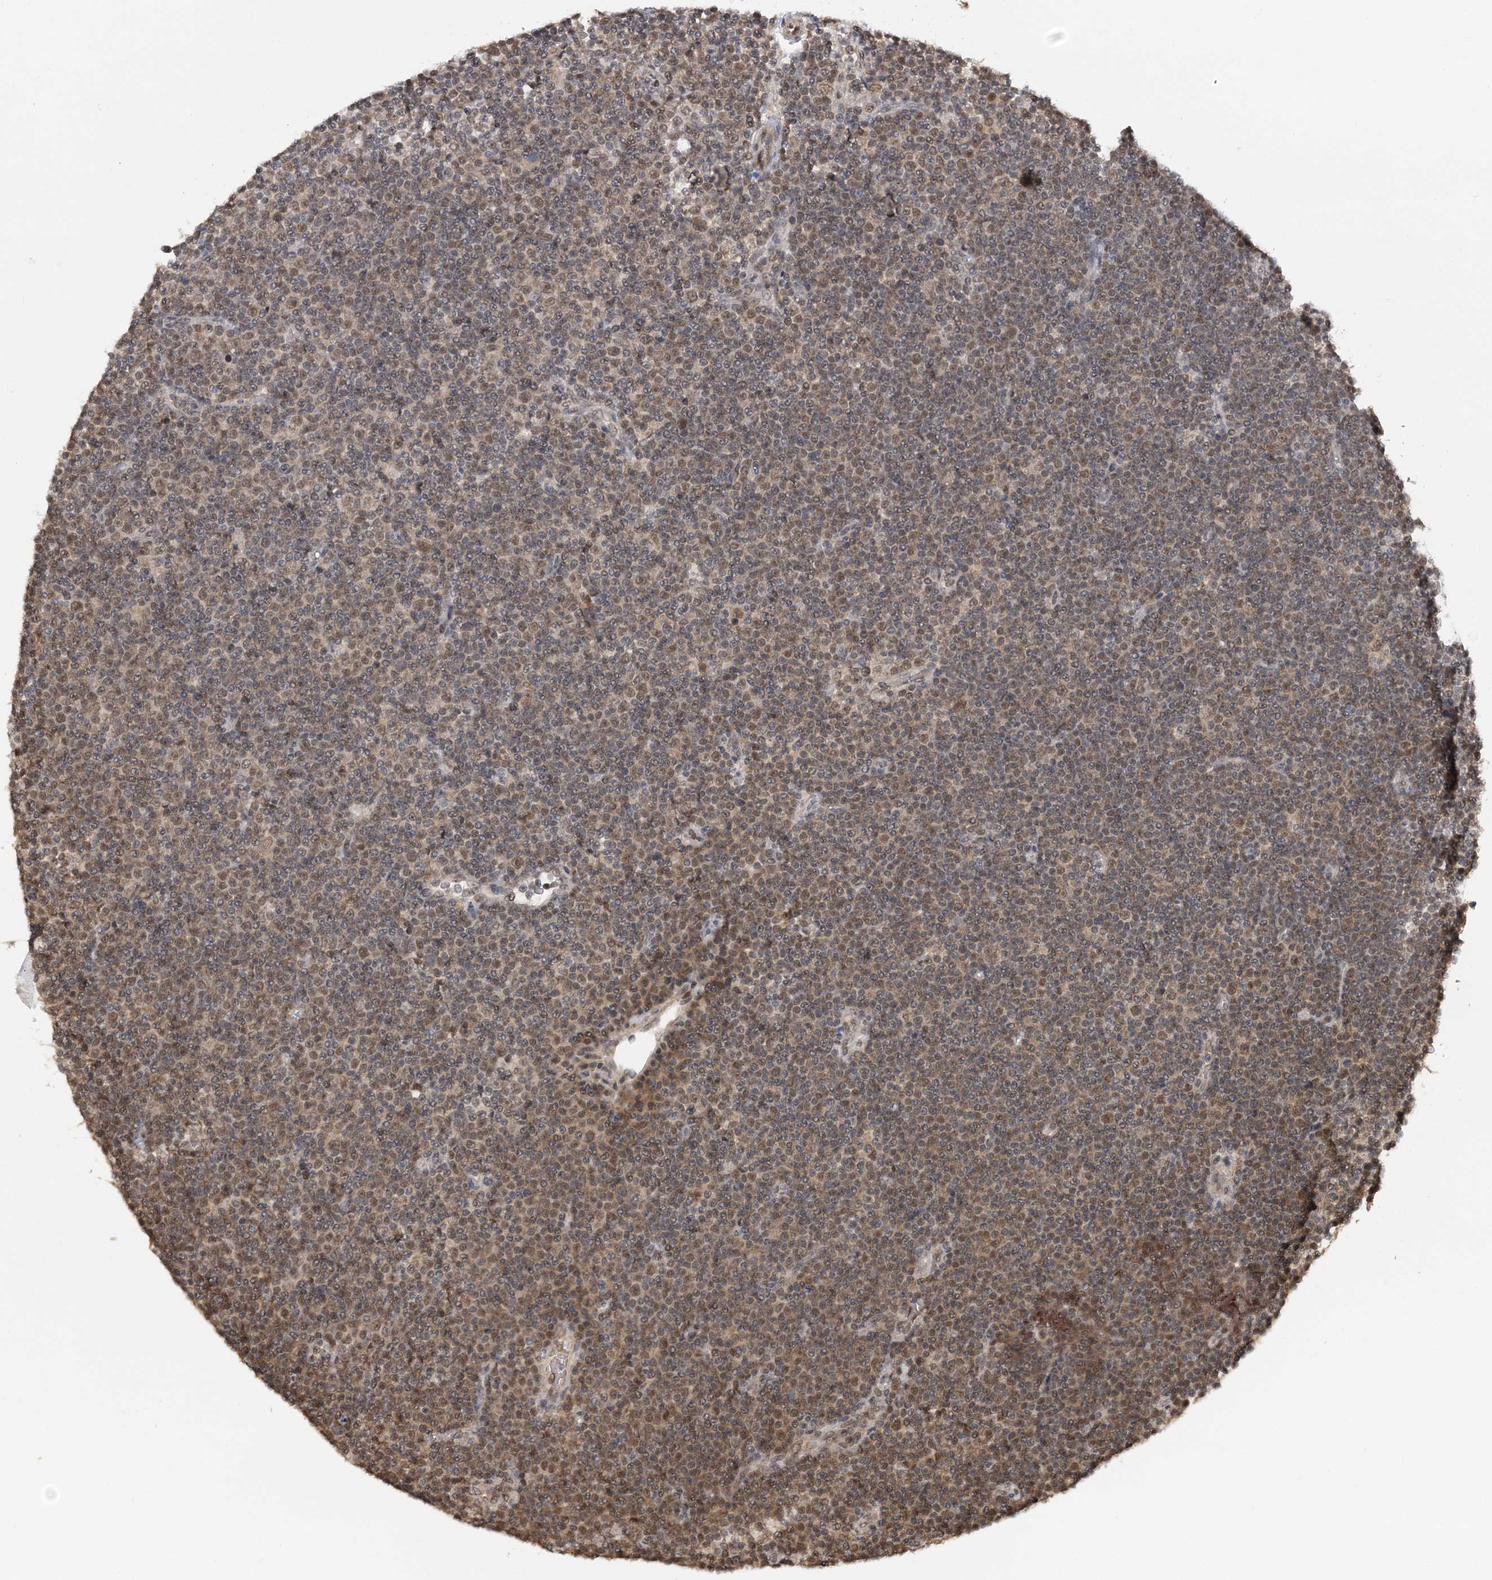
{"staining": {"intensity": "moderate", "quantity": "25%-75%", "location": "nuclear"}, "tissue": "lymphoma", "cell_type": "Tumor cells", "image_type": "cancer", "snomed": [{"axis": "morphology", "description": "Malignant lymphoma, non-Hodgkin's type, Low grade"}, {"axis": "topography", "description": "Lymph node"}], "caption": "DAB (3,3'-diaminobenzidine) immunohistochemical staining of malignant lymphoma, non-Hodgkin's type (low-grade) demonstrates moderate nuclear protein expression in approximately 25%-75% of tumor cells. The staining was performed using DAB, with brown indicating positive protein expression. Nuclei are stained blue with hematoxylin.", "gene": "TSHZ2", "patient": {"sex": "female", "age": 67}}